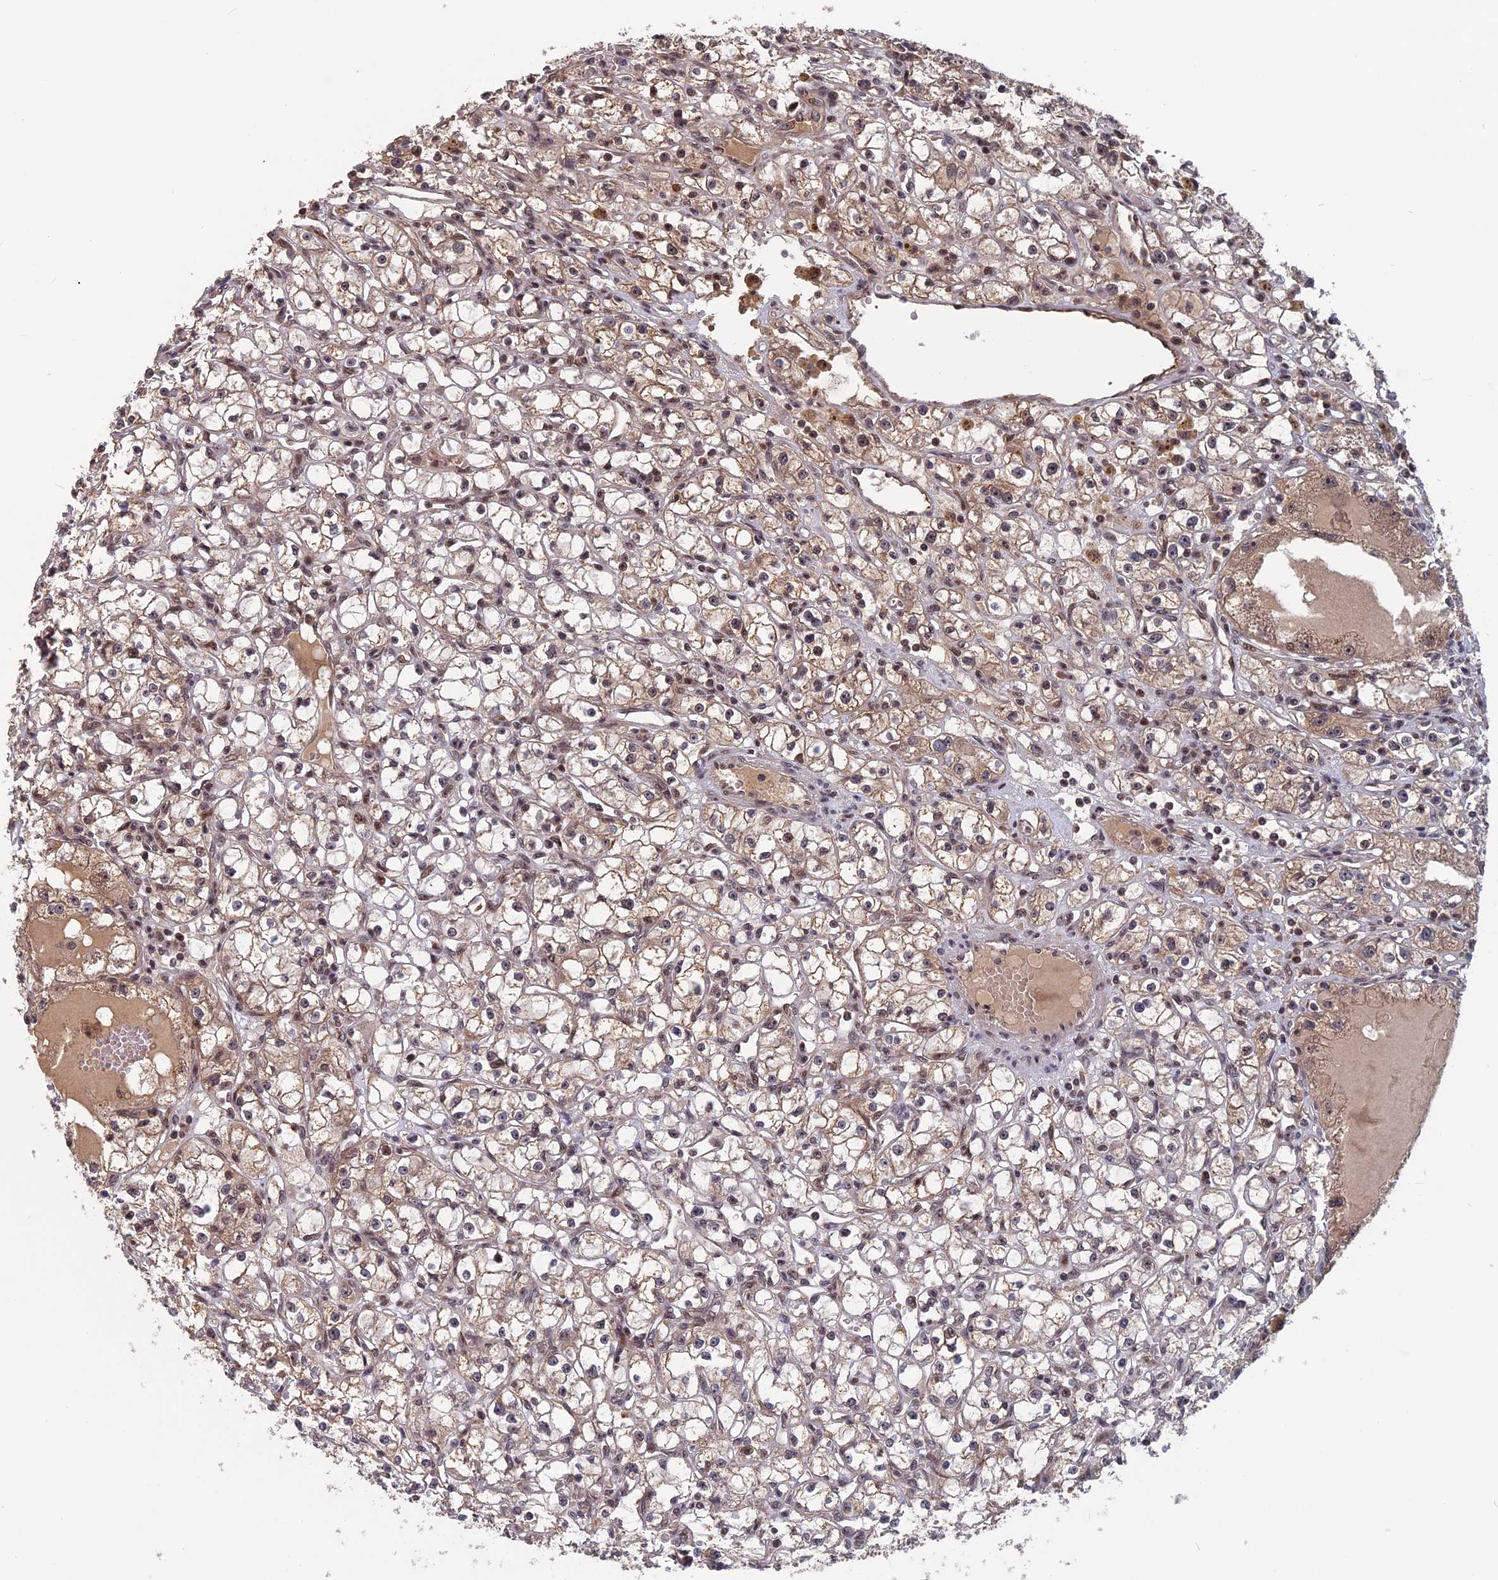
{"staining": {"intensity": "weak", "quantity": "25%-75%", "location": "cytoplasmic/membranous"}, "tissue": "renal cancer", "cell_type": "Tumor cells", "image_type": "cancer", "snomed": [{"axis": "morphology", "description": "Adenocarcinoma, NOS"}, {"axis": "topography", "description": "Kidney"}], "caption": "Renal adenocarcinoma was stained to show a protein in brown. There is low levels of weak cytoplasmic/membranous expression in approximately 25%-75% of tumor cells.", "gene": "CACTIN", "patient": {"sex": "male", "age": 56}}